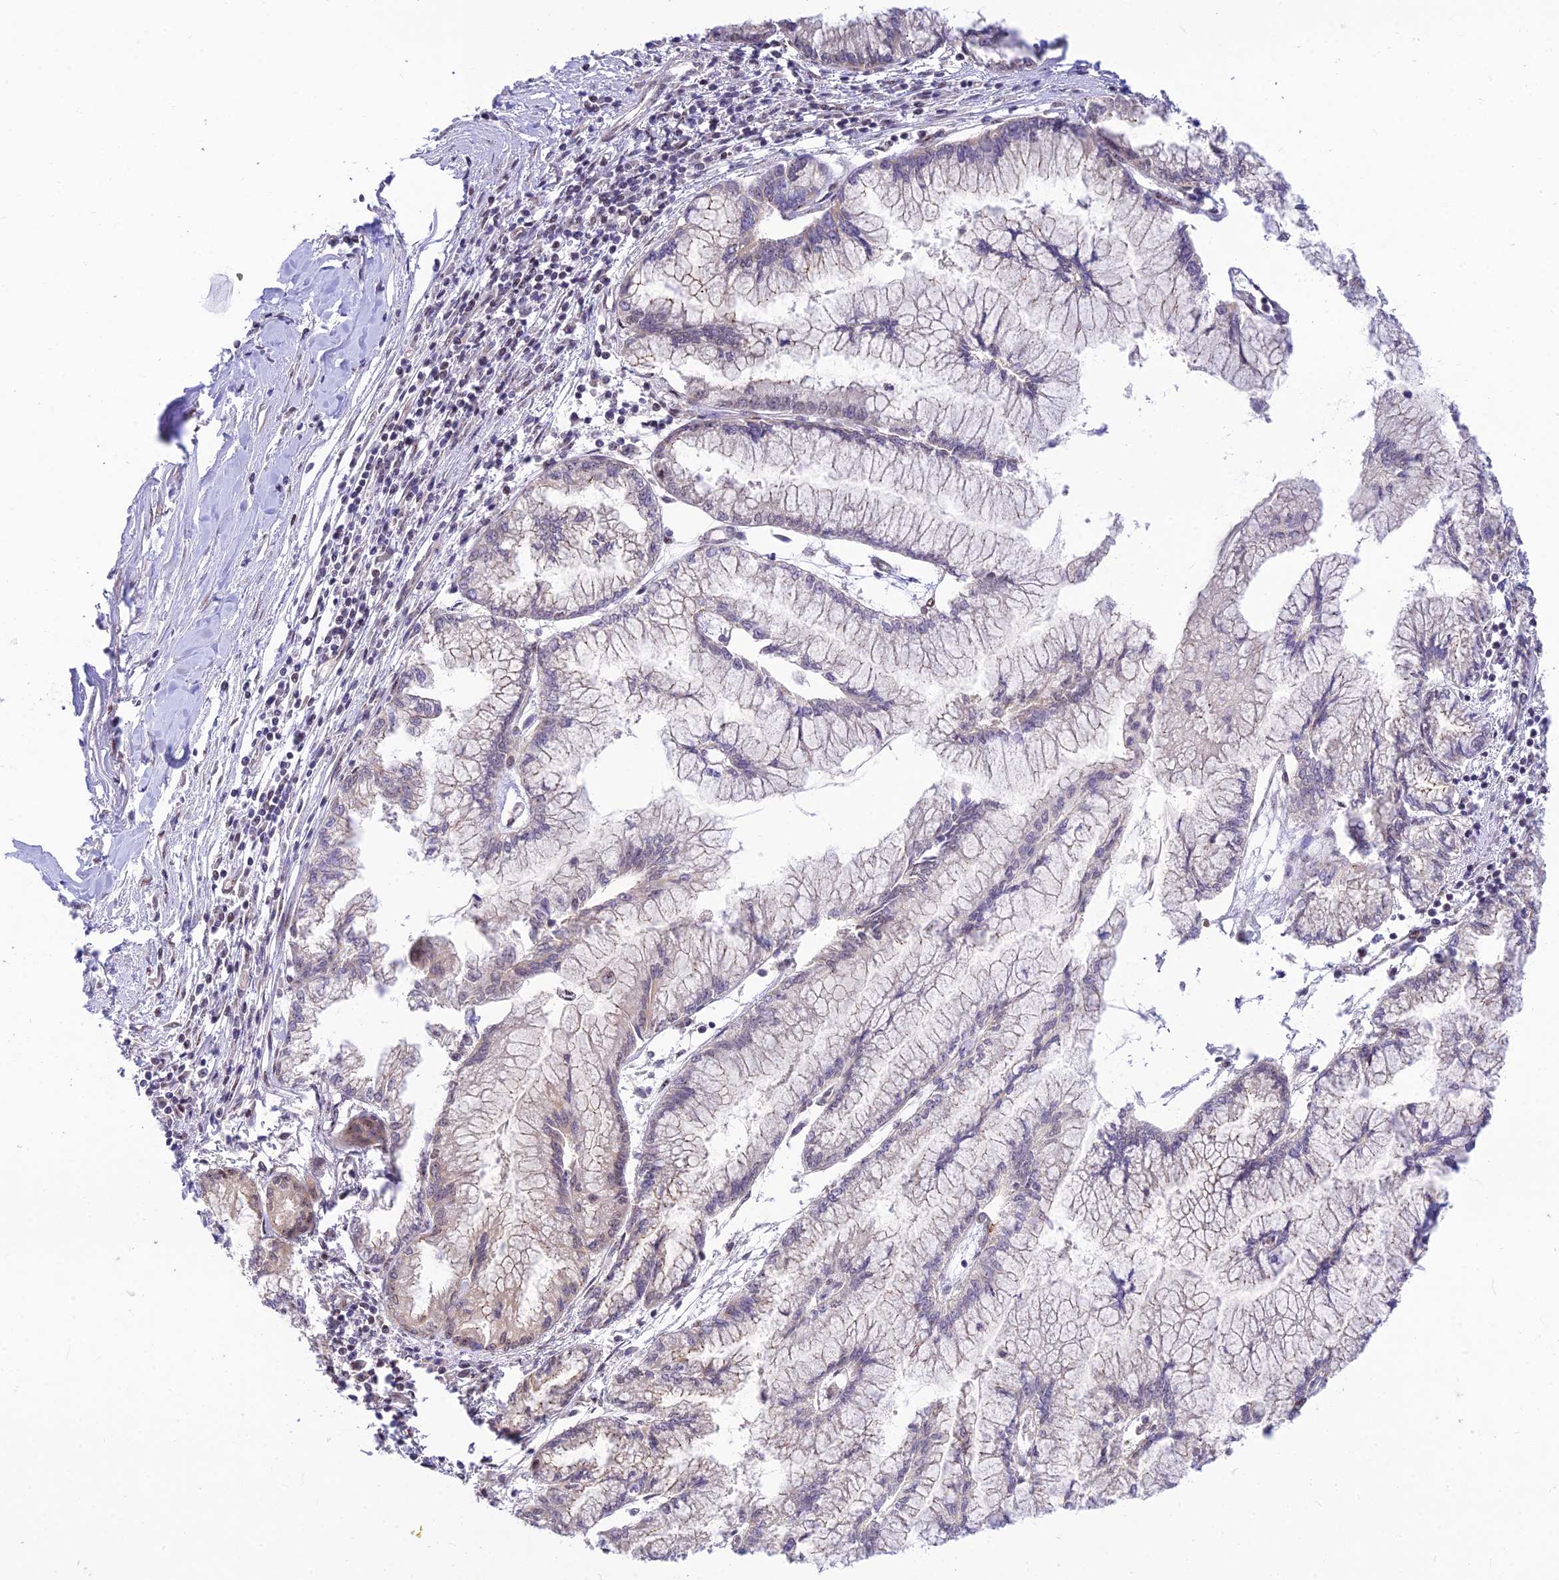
{"staining": {"intensity": "weak", "quantity": "<25%", "location": "nuclear"}, "tissue": "pancreatic cancer", "cell_type": "Tumor cells", "image_type": "cancer", "snomed": [{"axis": "morphology", "description": "Adenocarcinoma, NOS"}, {"axis": "topography", "description": "Pancreas"}], "caption": "Photomicrograph shows no significant protein positivity in tumor cells of adenocarcinoma (pancreatic).", "gene": "MICOS13", "patient": {"sex": "male", "age": 73}}